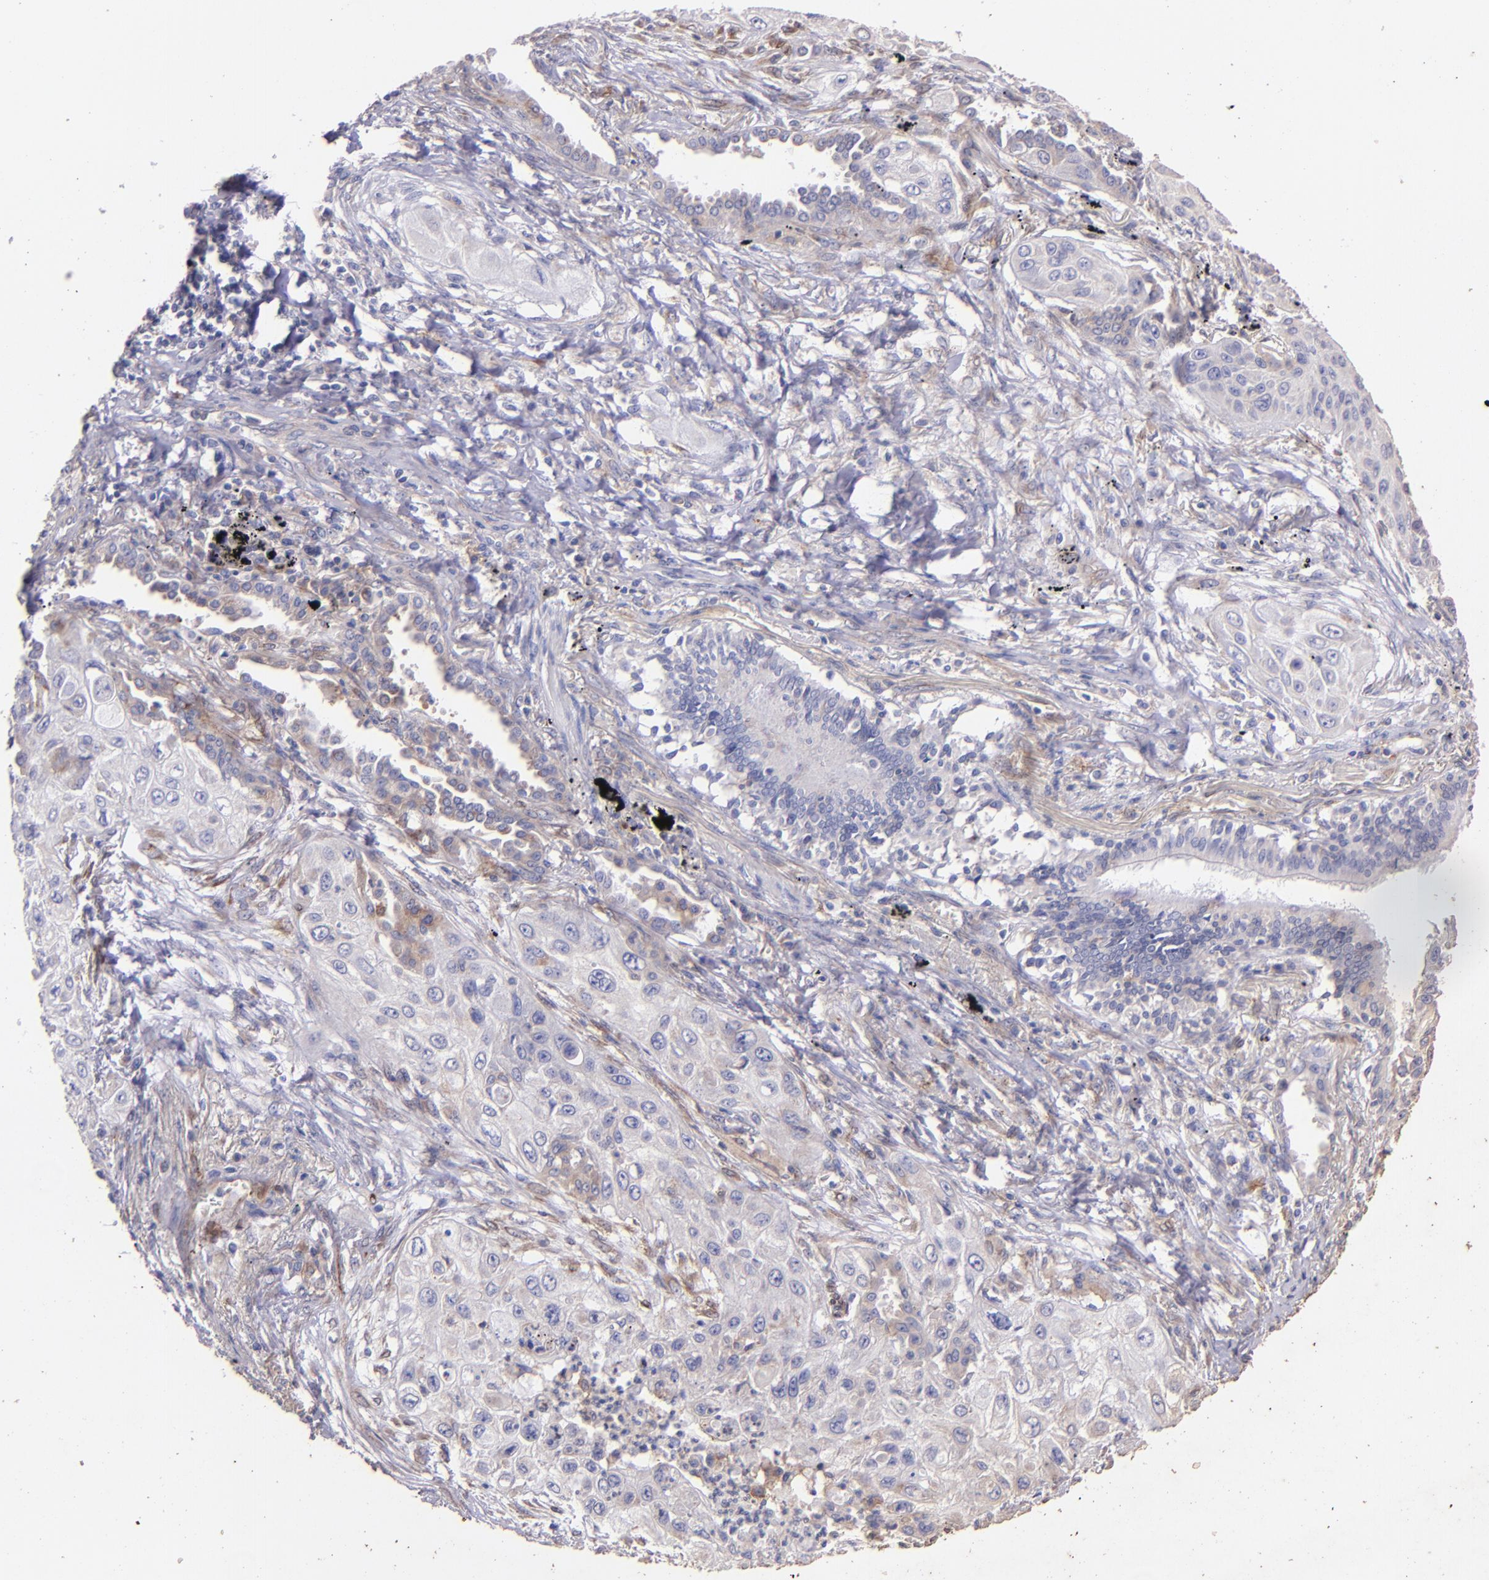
{"staining": {"intensity": "weak", "quantity": "<25%", "location": "cytoplasmic/membranous"}, "tissue": "lung cancer", "cell_type": "Tumor cells", "image_type": "cancer", "snomed": [{"axis": "morphology", "description": "Squamous cell carcinoma, NOS"}, {"axis": "topography", "description": "Lung"}], "caption": "The photomicrograph displays no significant staining in tumor cells of lung cancer.", "gene": "RET", "patient": {"sex": "male", "age": 71}}